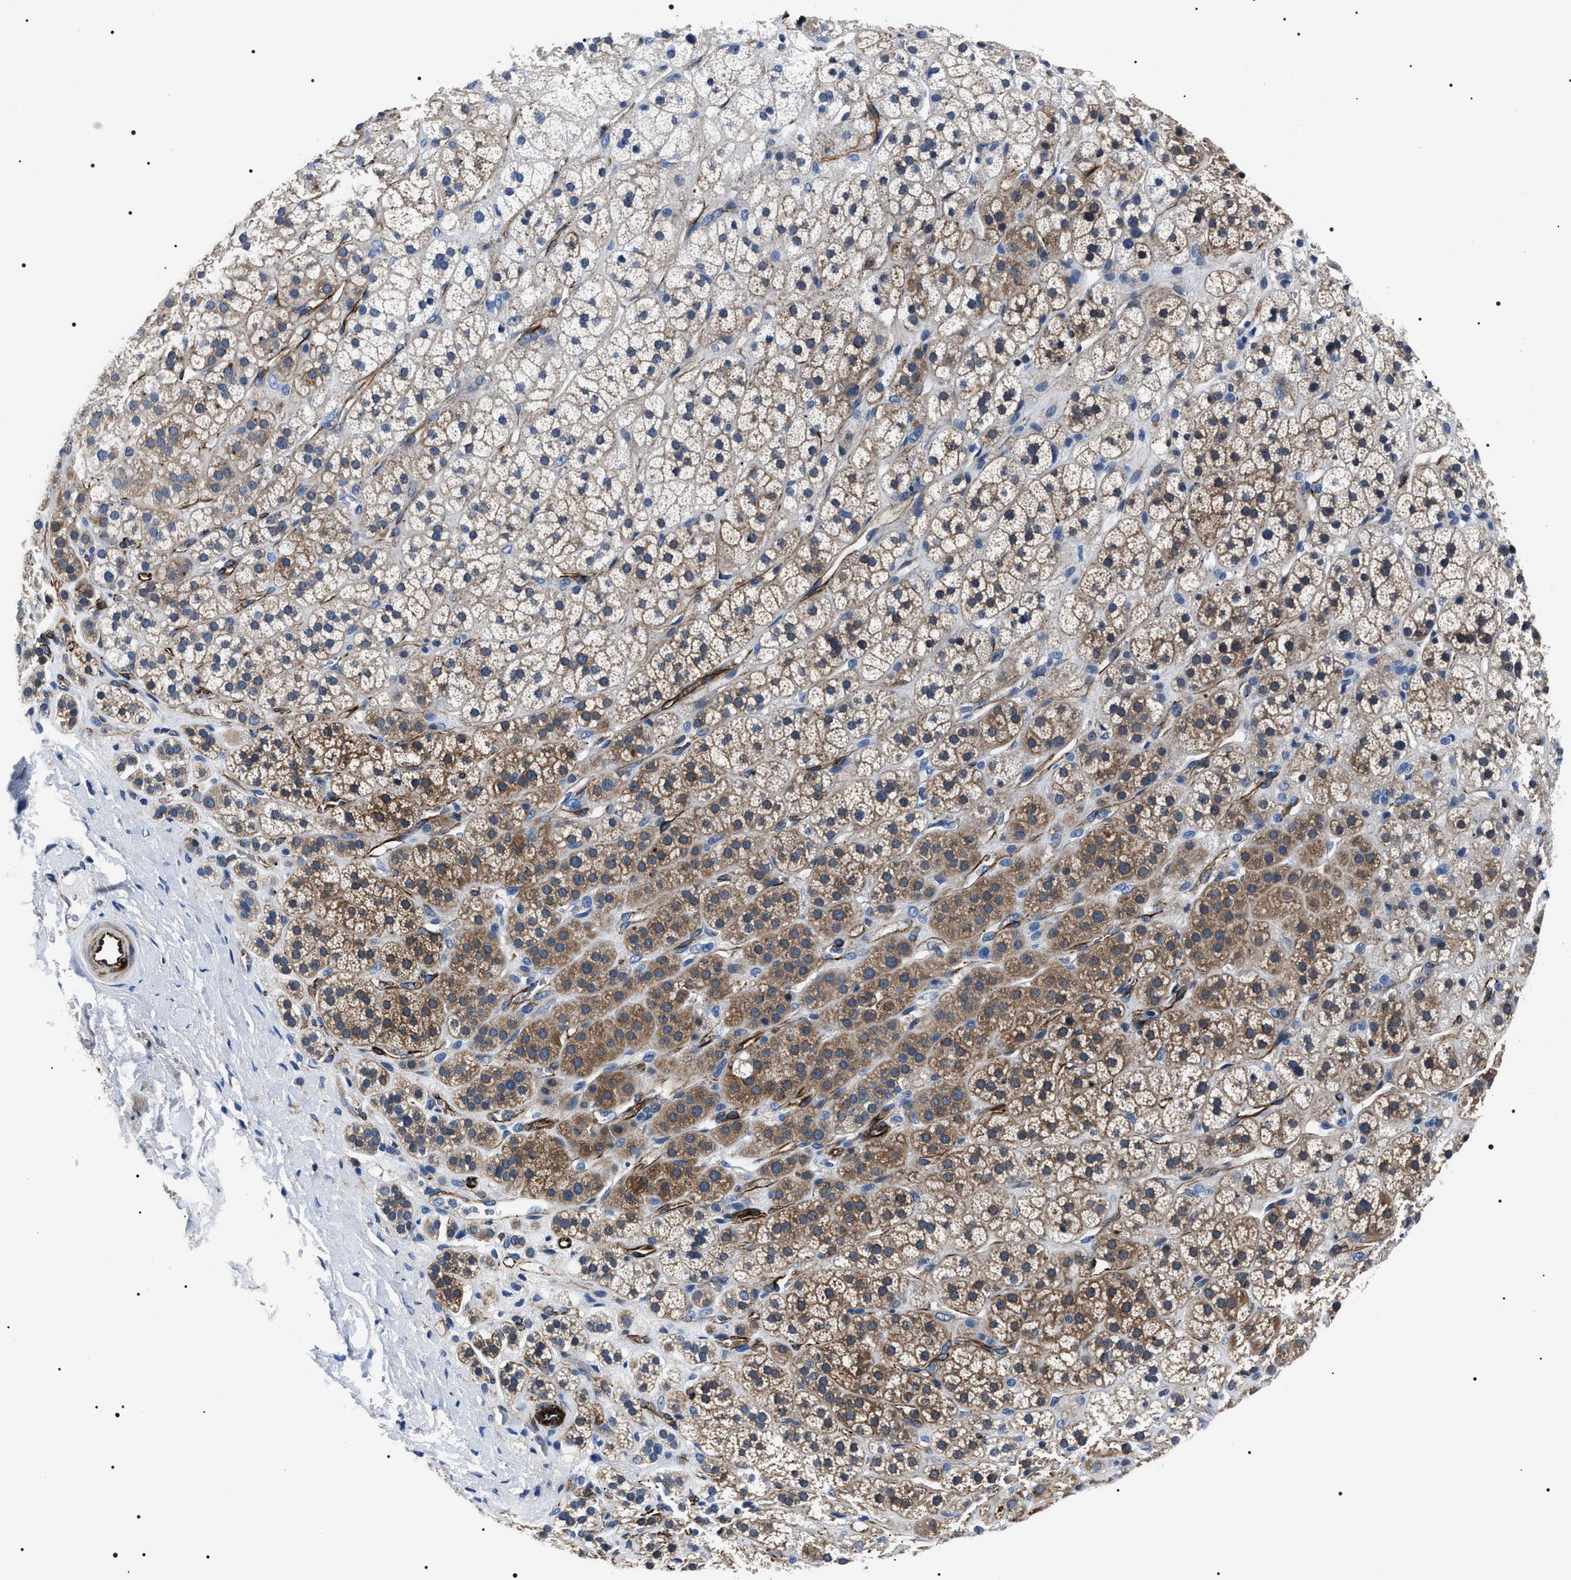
{"staining": {"intensity": "moderate", "quantity": ">75%", "location": "cytoplasmic/membranous"}, "tissue": "adrenal gland", "cell_type": "Glandular cells", "image_type": "normal", "snomed": [{"axis": "morphology", "description": "Normal tissue, NOS"}, {"axis": "topography", "description": "Adrenal gland"}], "caption": "This image demonstrates IHC staining of unremarkable adrenal gland, with medium moderate cytoplasmic/membranous expression in approximately >75% of glandular cells.", "gene": "BAG2", "patient": {"sex": "male", "age": 56}}